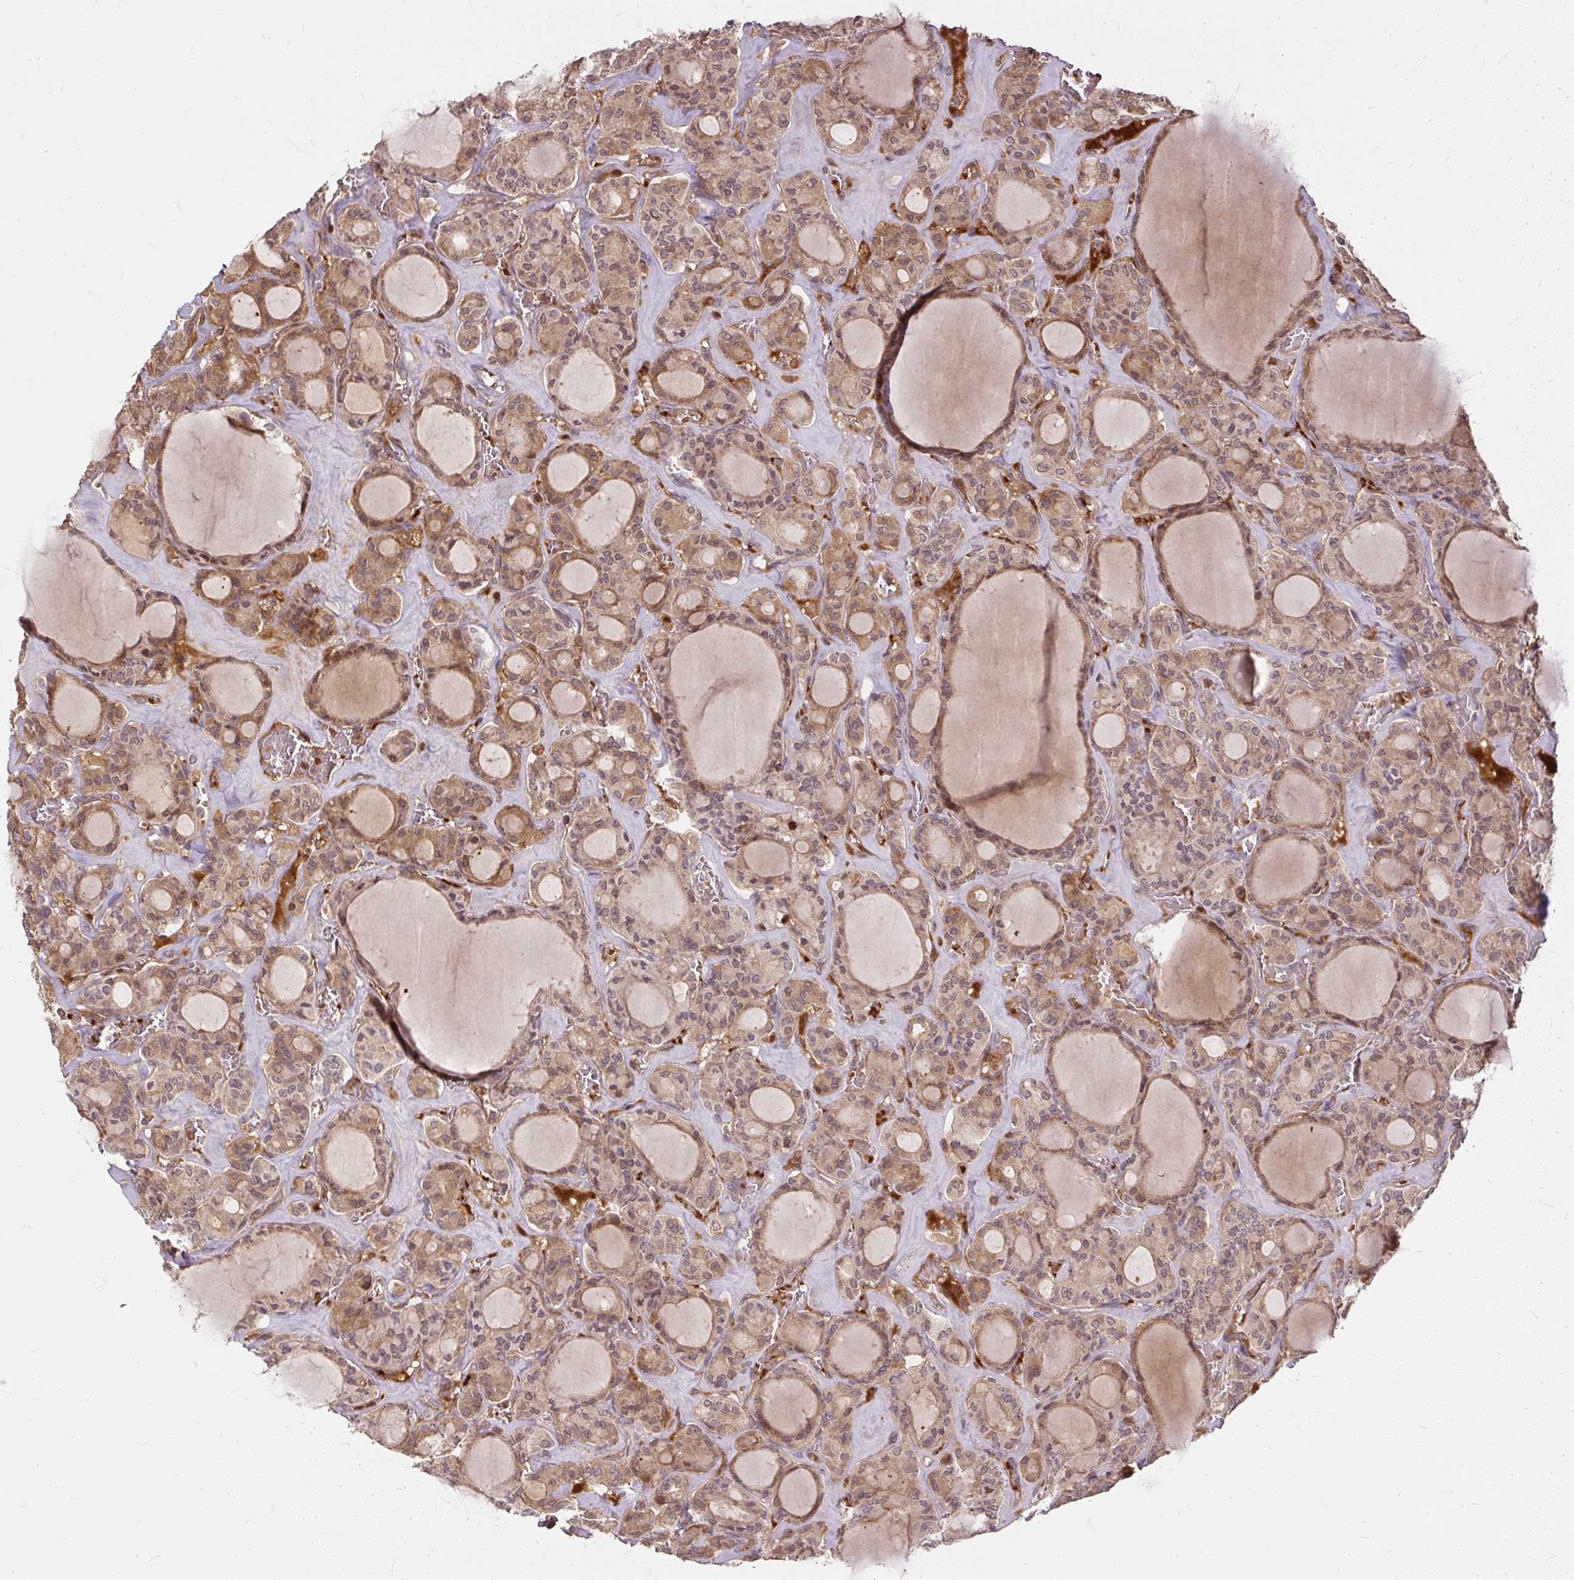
{"staining": {"intensity": "moderate", "quantity": "25%-75%", "location": "cytoplasmic/membranous"}, "tissue": "thyroid cancer", "cell_type": "Tumor cells", "image_type": "cancer", "snomed": [{"axis": "morphology", "description": "Papillary adenocarcinoma, NOS"}, {"axis": "topography", "description": "Thyroid gland"}], "caption": "Protein analysis of thyroid papillary adenocarcinoma tissue demonstrates moderate cytoplasmic/membranous staining in about 25%-75% of tumor cells. (brown staining indicates protein expression, while blue staining denotes nuclei).", "gene": "AP5S1", "patient": {"sex": "male", "age": 87}}